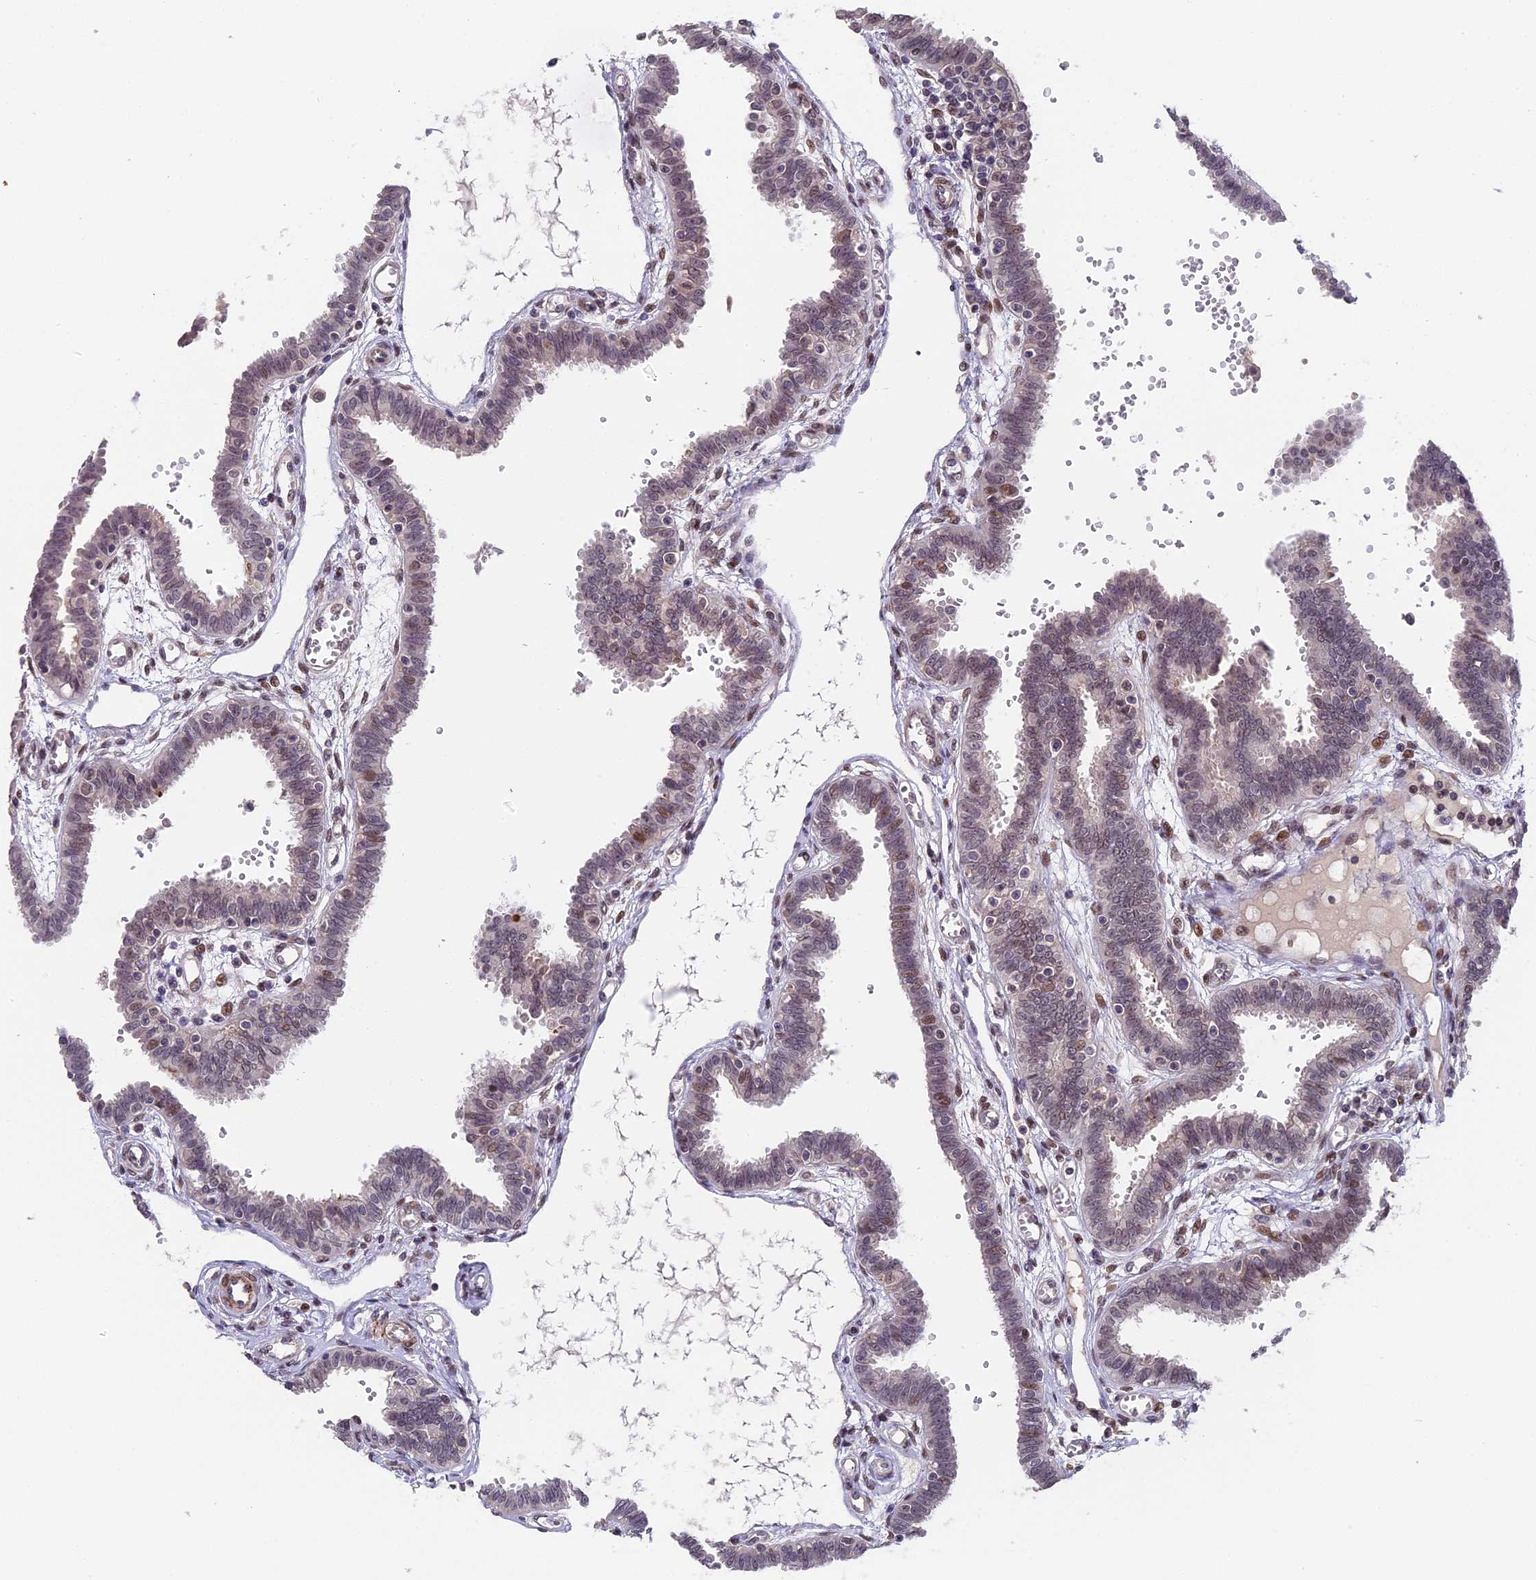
{"staining": {"intensity": "moderate", "quantity": "<25%", "location": "nuclear"}, "tissue": "fallopian tube", "cell_type": "Glandular cells", "image_type": "normal", "snomed": [{"axis": "morphology", "description": "Normal tissue, NOS"}, {"axis": "topography", "description": "Fallopian tube"}], "caption": "Immunohistochemical staining of unremarkable human fallopian tube demonstrates low levels of moderate nuclear positivity in approximately <25% of glandular cells.", "gene": "PYGO1", "patient": {"sex": "female", "age": 32}}